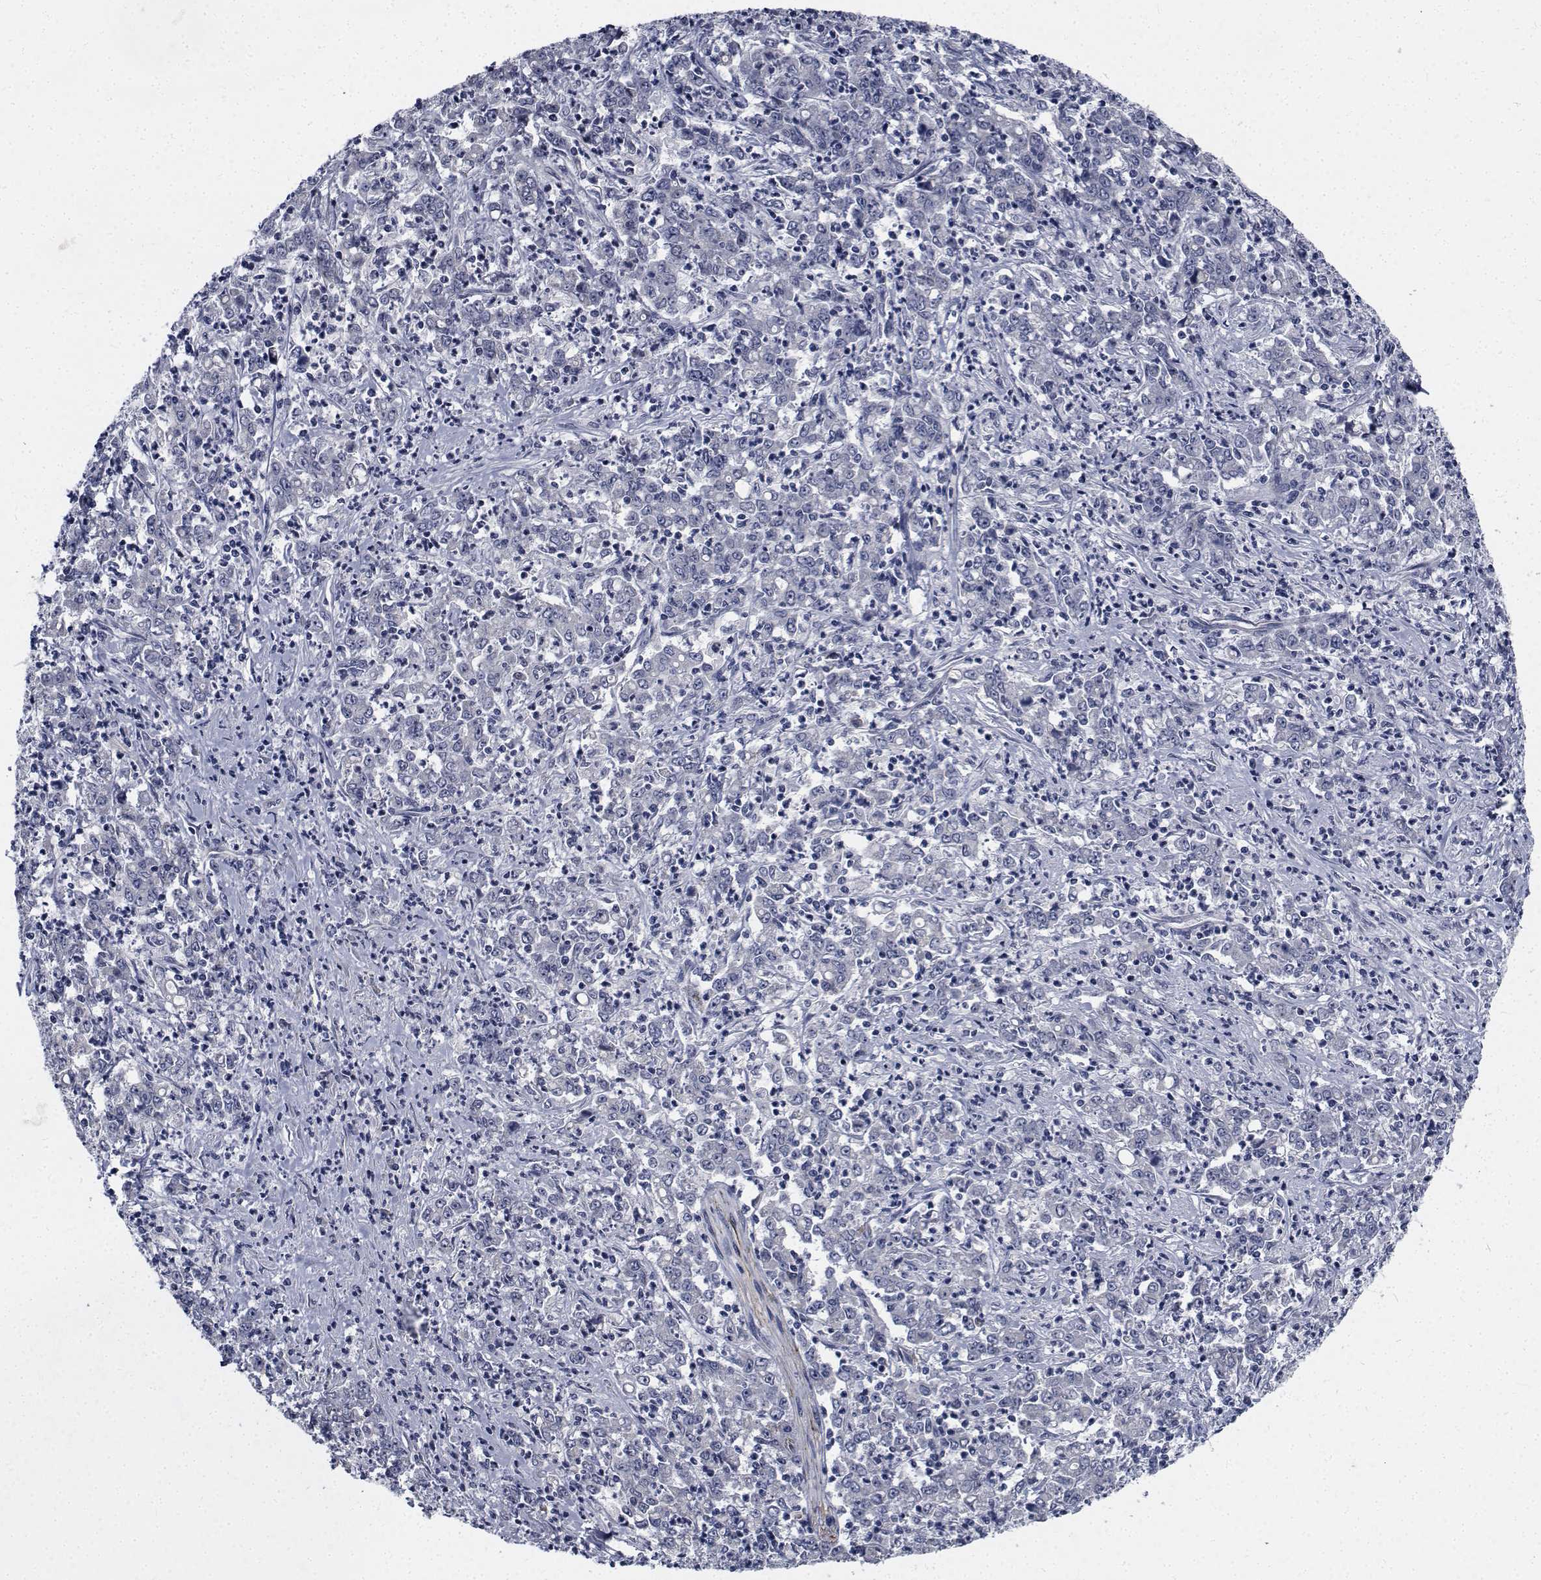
{"staining": {"intensity": "negative", "quantity": "none", "location": "none"}, "tissue": "stomach cancer", "cell_type": "Tumor cells", "image_type": "cancer", "snomed": [{"axis": "morphology", "description": "Adenocarcinoma, NOS"}, {"axis": "topography", "description": "Stomach, lower"}], "caption": "Image shows no significant protein positivity in tumor cells of stomach cancer. (DAB immunohistochemistry with hematoxylin counter stain).", "gene": "TTBK1", "patient": {"sex": "female", "age": 71}}